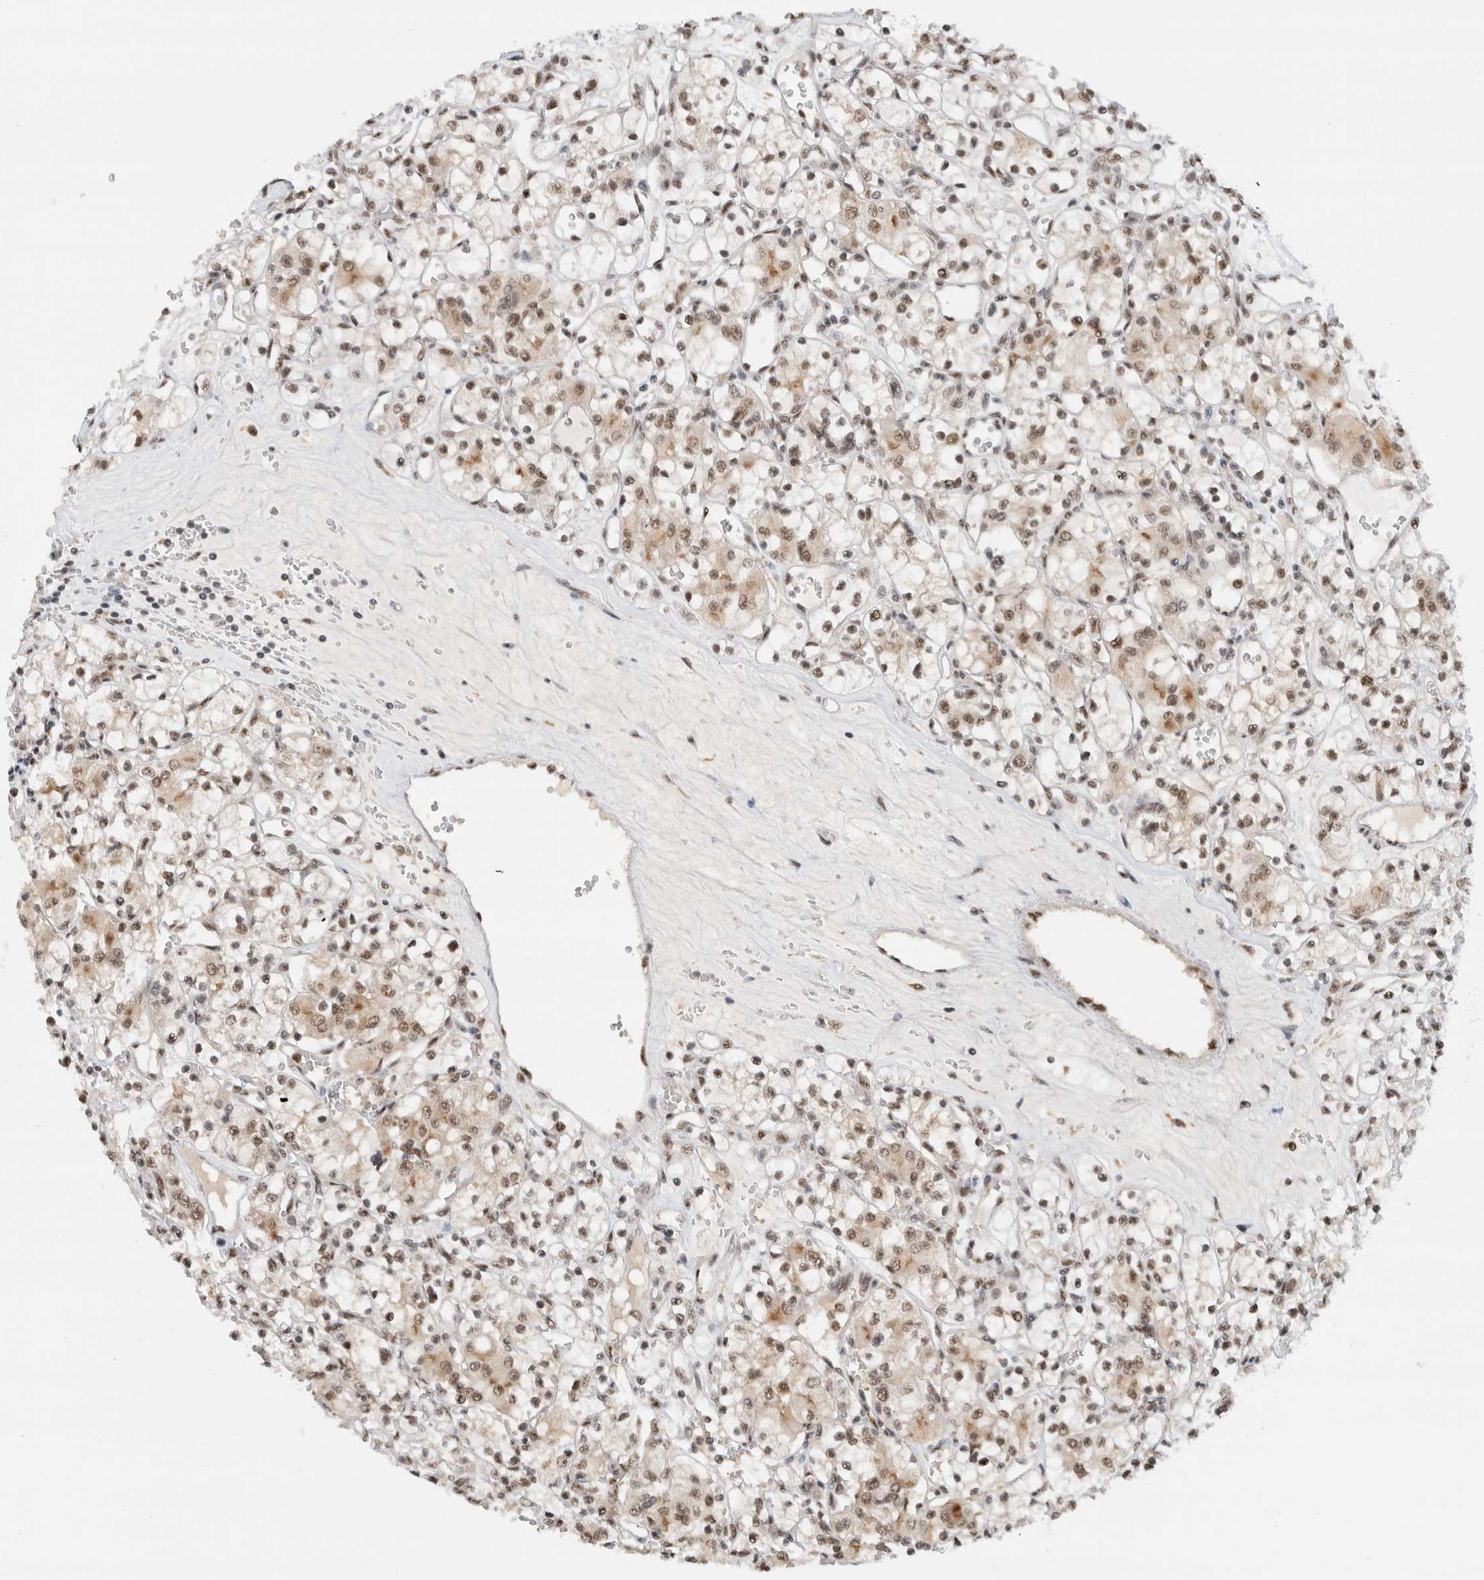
{"staining": {"intensity": "moderate", "quantity": "25%-75%", "location": "cytoplasmic/membranous,nuclear"}, "tissue": "renal cancer", "cell_type": "Tumor cells", "image_type": "cancer", "snomed": [{"axis": "morphology", "description": "Adenocarcinoma, NOS"}, {"axis": "topography", "description": "Kidney"}], "caption": "Protein staining of renal cancer tissue exhibits moderate cytoplasmic/membranous and nuclear staining in approximately 25%-75% of tumor cells. (DAB (3,3'-diaminobenzidine) = brown stain, brightfield microscopy at high magnification).", "gene": "NCAPG2", "patient": {"sex": "female", "age": 59}}